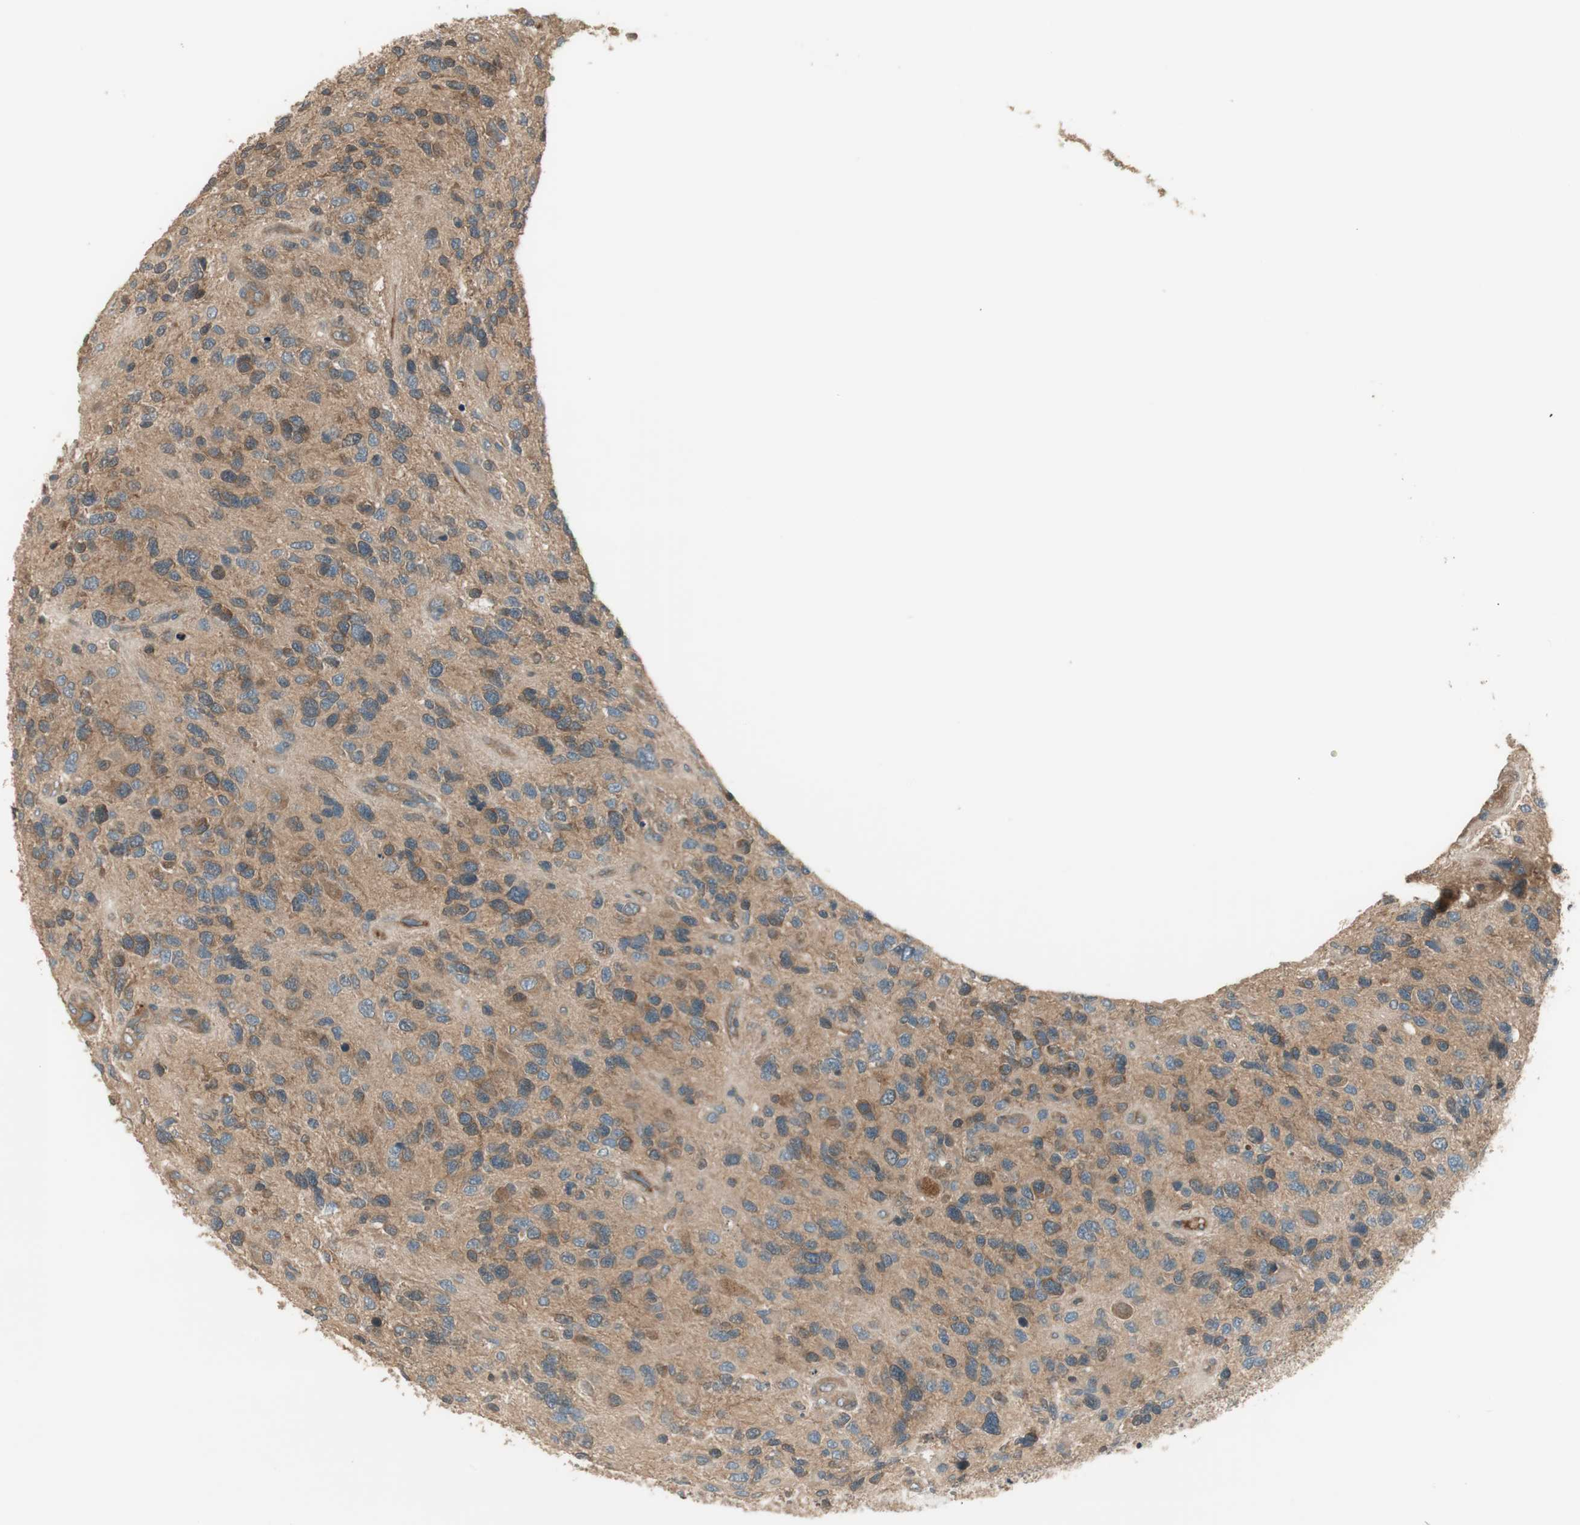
{"staining": {"intensity": "moderate", "quantity": "<25%", "location": "cytoplasmic/membranous"}, "tissue": "glioma", "cell_type": "Tumor cells", "image_type": "cancer", "snomed": [{"axis": "morphology", "description": "Glioma, malignant, High grade"}, {"axis": "topography", "description": "Brain"}], "caption": "The photomicrograph demonstrates staining of glioma, revealing moderate cytoplasmic/membranous protein expression (brown color) within tumor cells.", "gene": "PFDN5", "patient": {"sex": "female", "age": 58}}